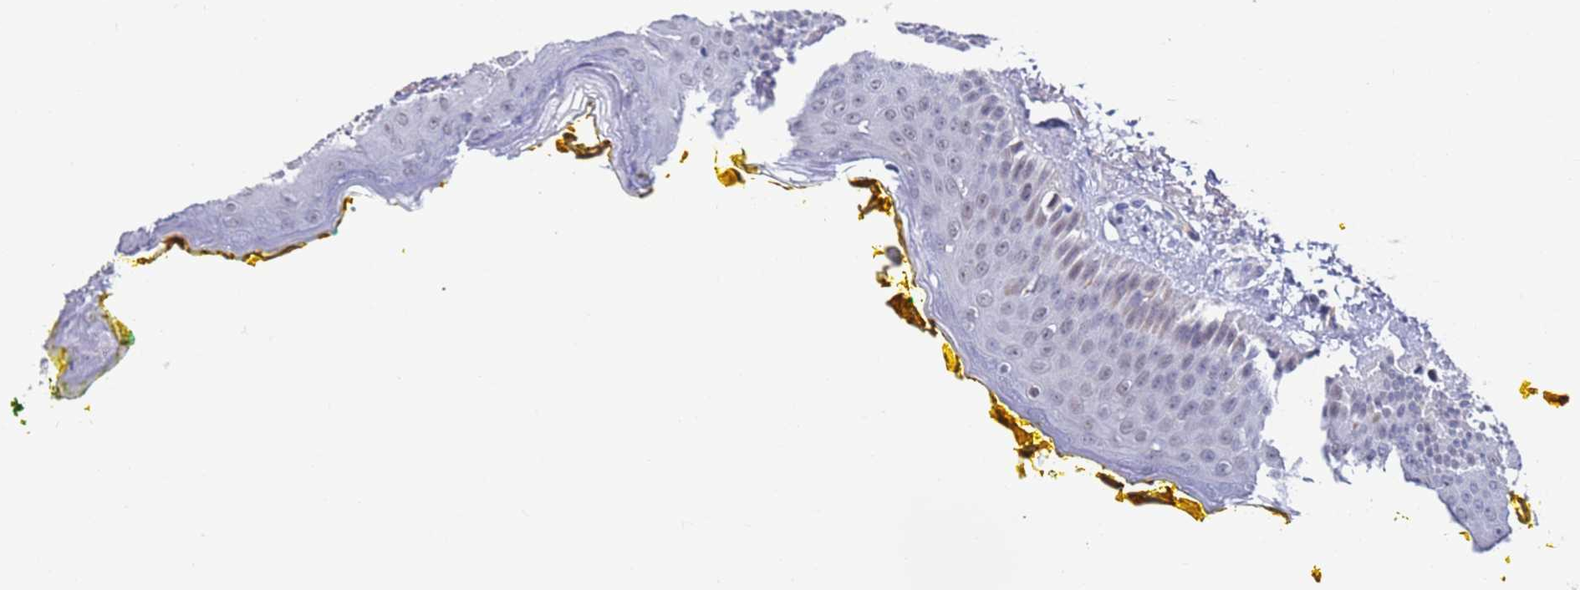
{"staining": {"intensity": "moderate", "quantity": "25%-75%", "location": "cytoplasmic/membranous,nuclear"}, "tissue": "oral mucosa", "cell_type": "Squamous epithelial cells", "image_type": "normal", "snomed": [{"axis": "morphology", "description": "Normal tissue, NOS"}, {"axis": "topography", "description": "Oral tissue"}], "caption": "Human oral mucosa stained for a protein (brown) exhibits moderate cytoplasmic/membranous,nuclear positive positivity in about 25%-75% of squamous epithelial cells.", "gene": "FBXO27", "patient": {"sex": "female", "age": 70}}